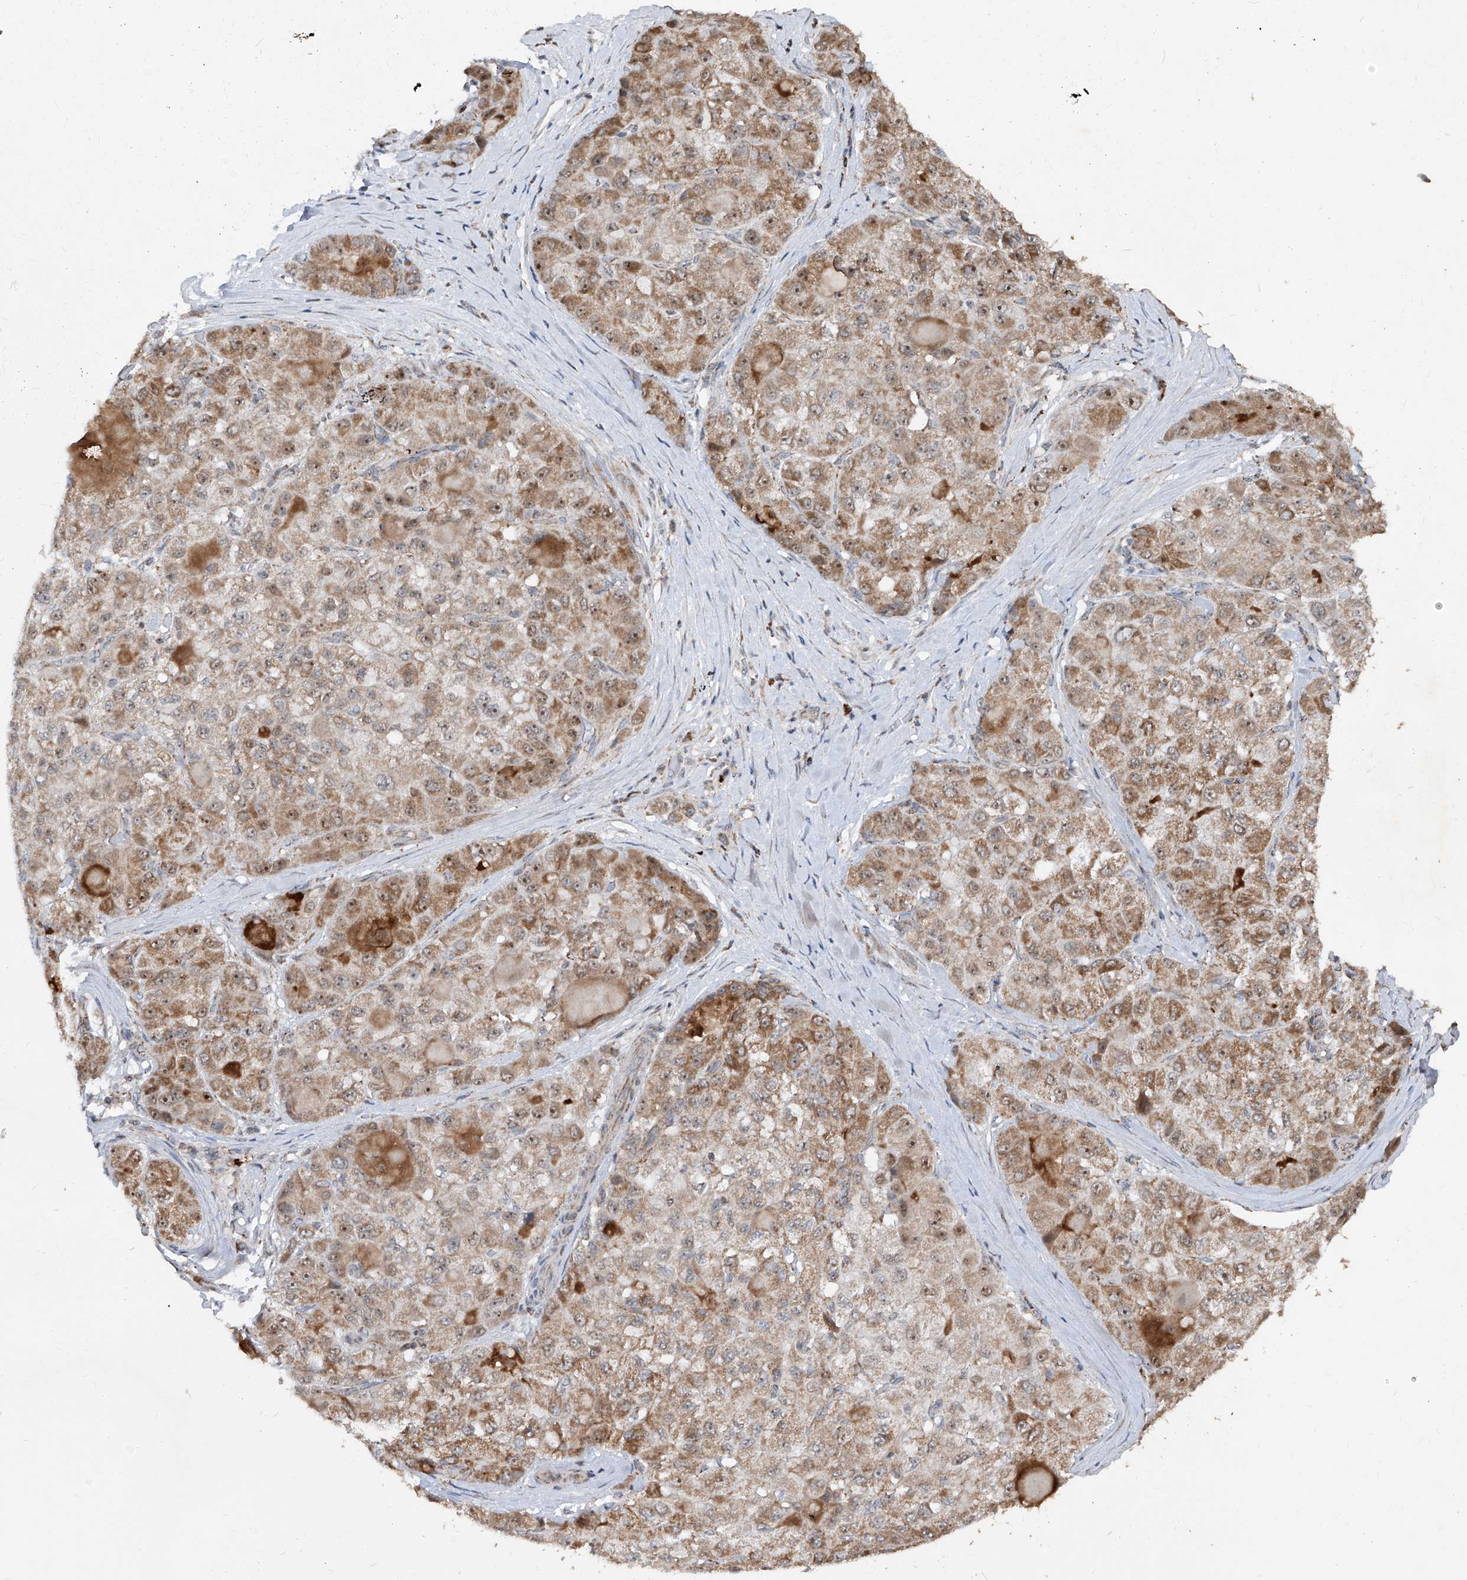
{"staining": {"intensity": "moderate", "quantity": ">75%", "location": "cytoplasmic/membranous"}, "tissue": "liver cancer", "cell_type": "Tumor cells", "image_type": "cancer", "snomed": [{"axis": "morphology", "description": "Carcinoma, Hepatocellular, NOS"}, {"axis": "topography", "description": "Liver"}], "caption": "Liver cancer (hepatocellular carcinoma) tissue exhibits moderate cytoplasmic/membranous positivity in about >75% of tumor cells", "gene": "NDUFB3", "patient": {"sex": "male", "age": 80}}